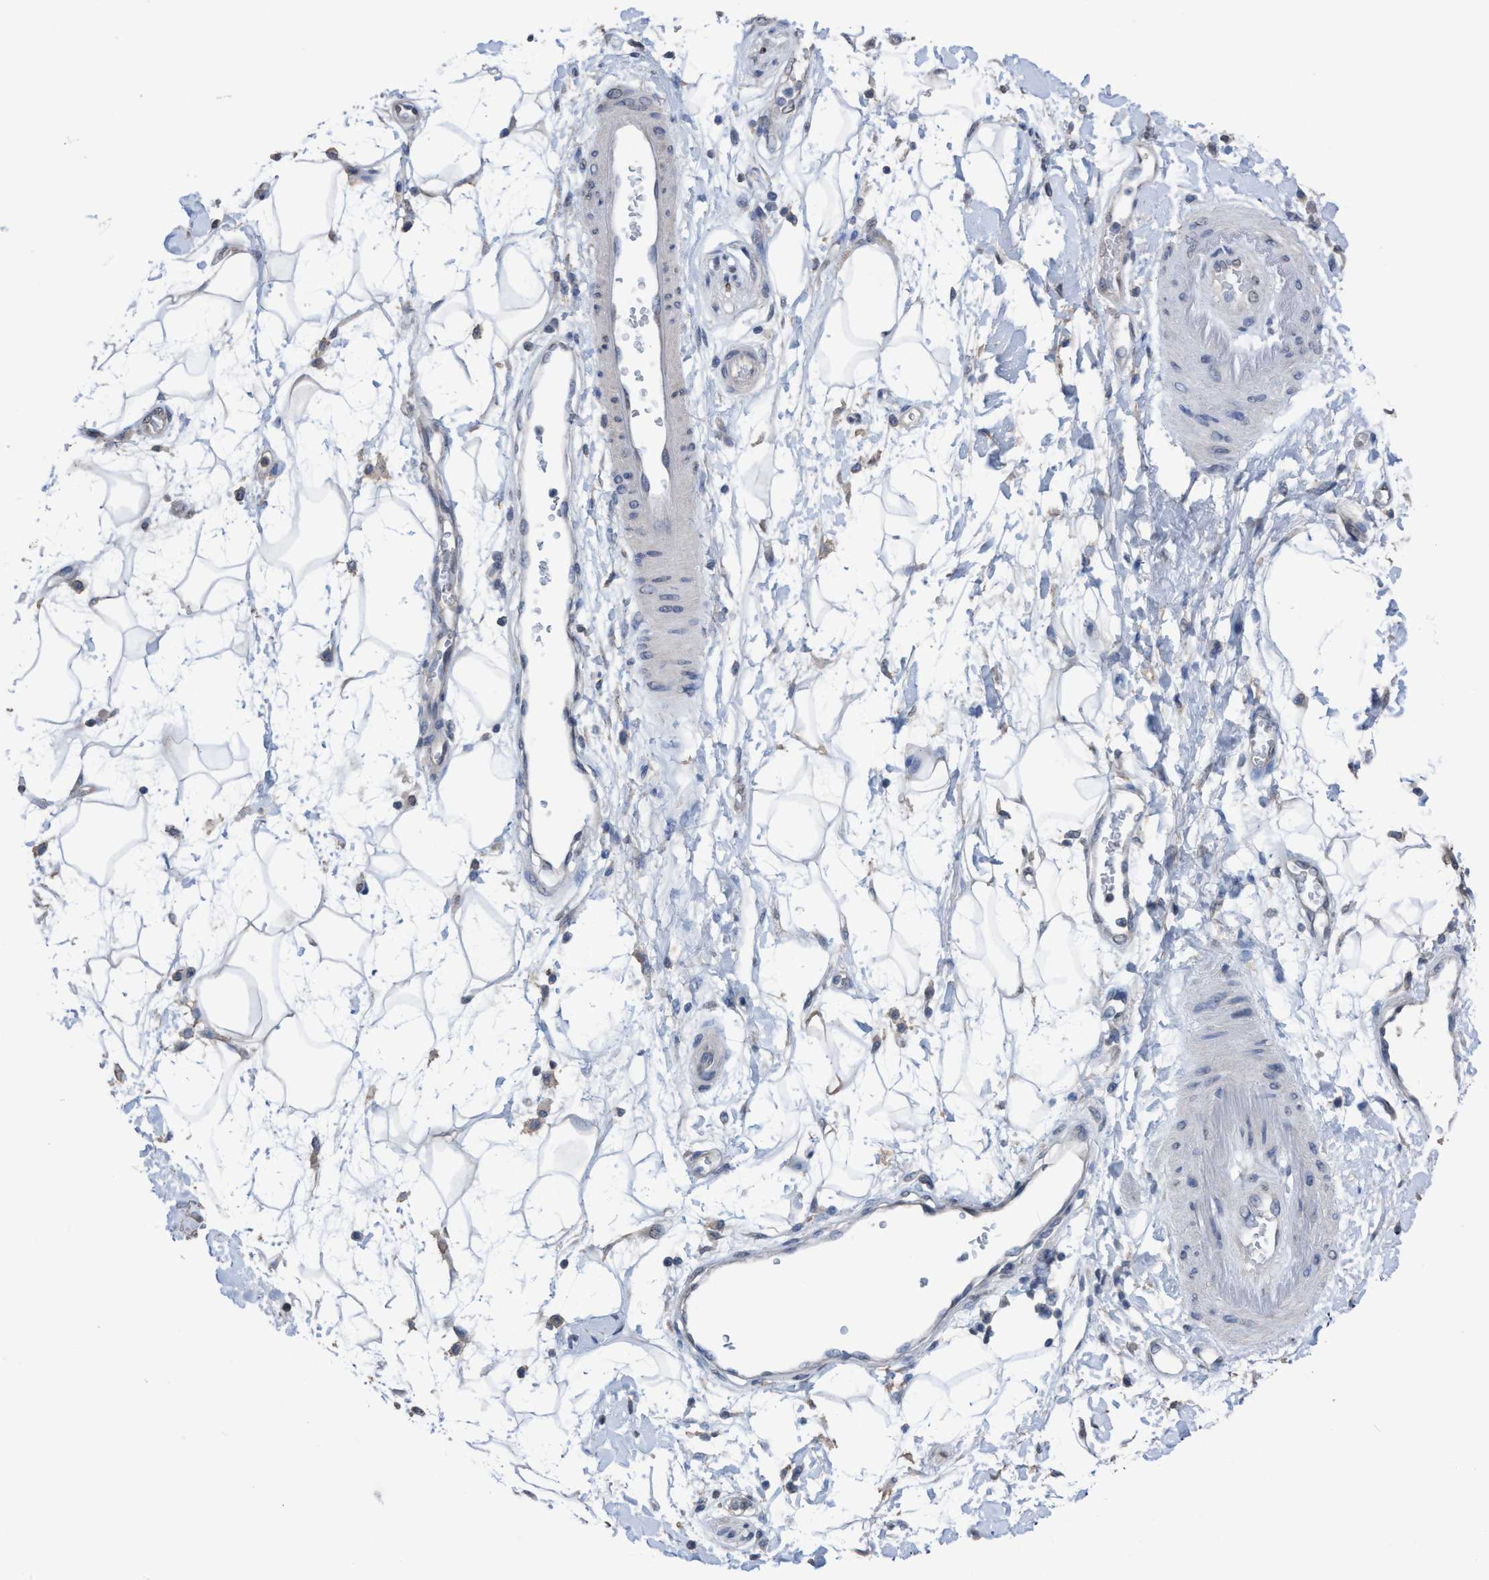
{"staining": {"intensity": "weak", "quantity": "<25%", "location": "cytoplasmic/membranous"}, "tissue": "adipose tissue", "cell_type": "Adipocytes", "image_type": "normal", "snomed": [{"axis": "morphology", "description": "Normal tissue, NOS"}, {"axis": "morphology", "description": "Adenocarcinoma, NOS"}, {"axis": "topography", "description": "Duodenum"}, {"axis": "topography", "description": "Peripheral nerve tissue"}], "caption": "The micrograph displays no significant positivity in adipocytes of adipose tissue.", "gene": "GLOD4", "patient": {"sex": "female", "age": 60}}